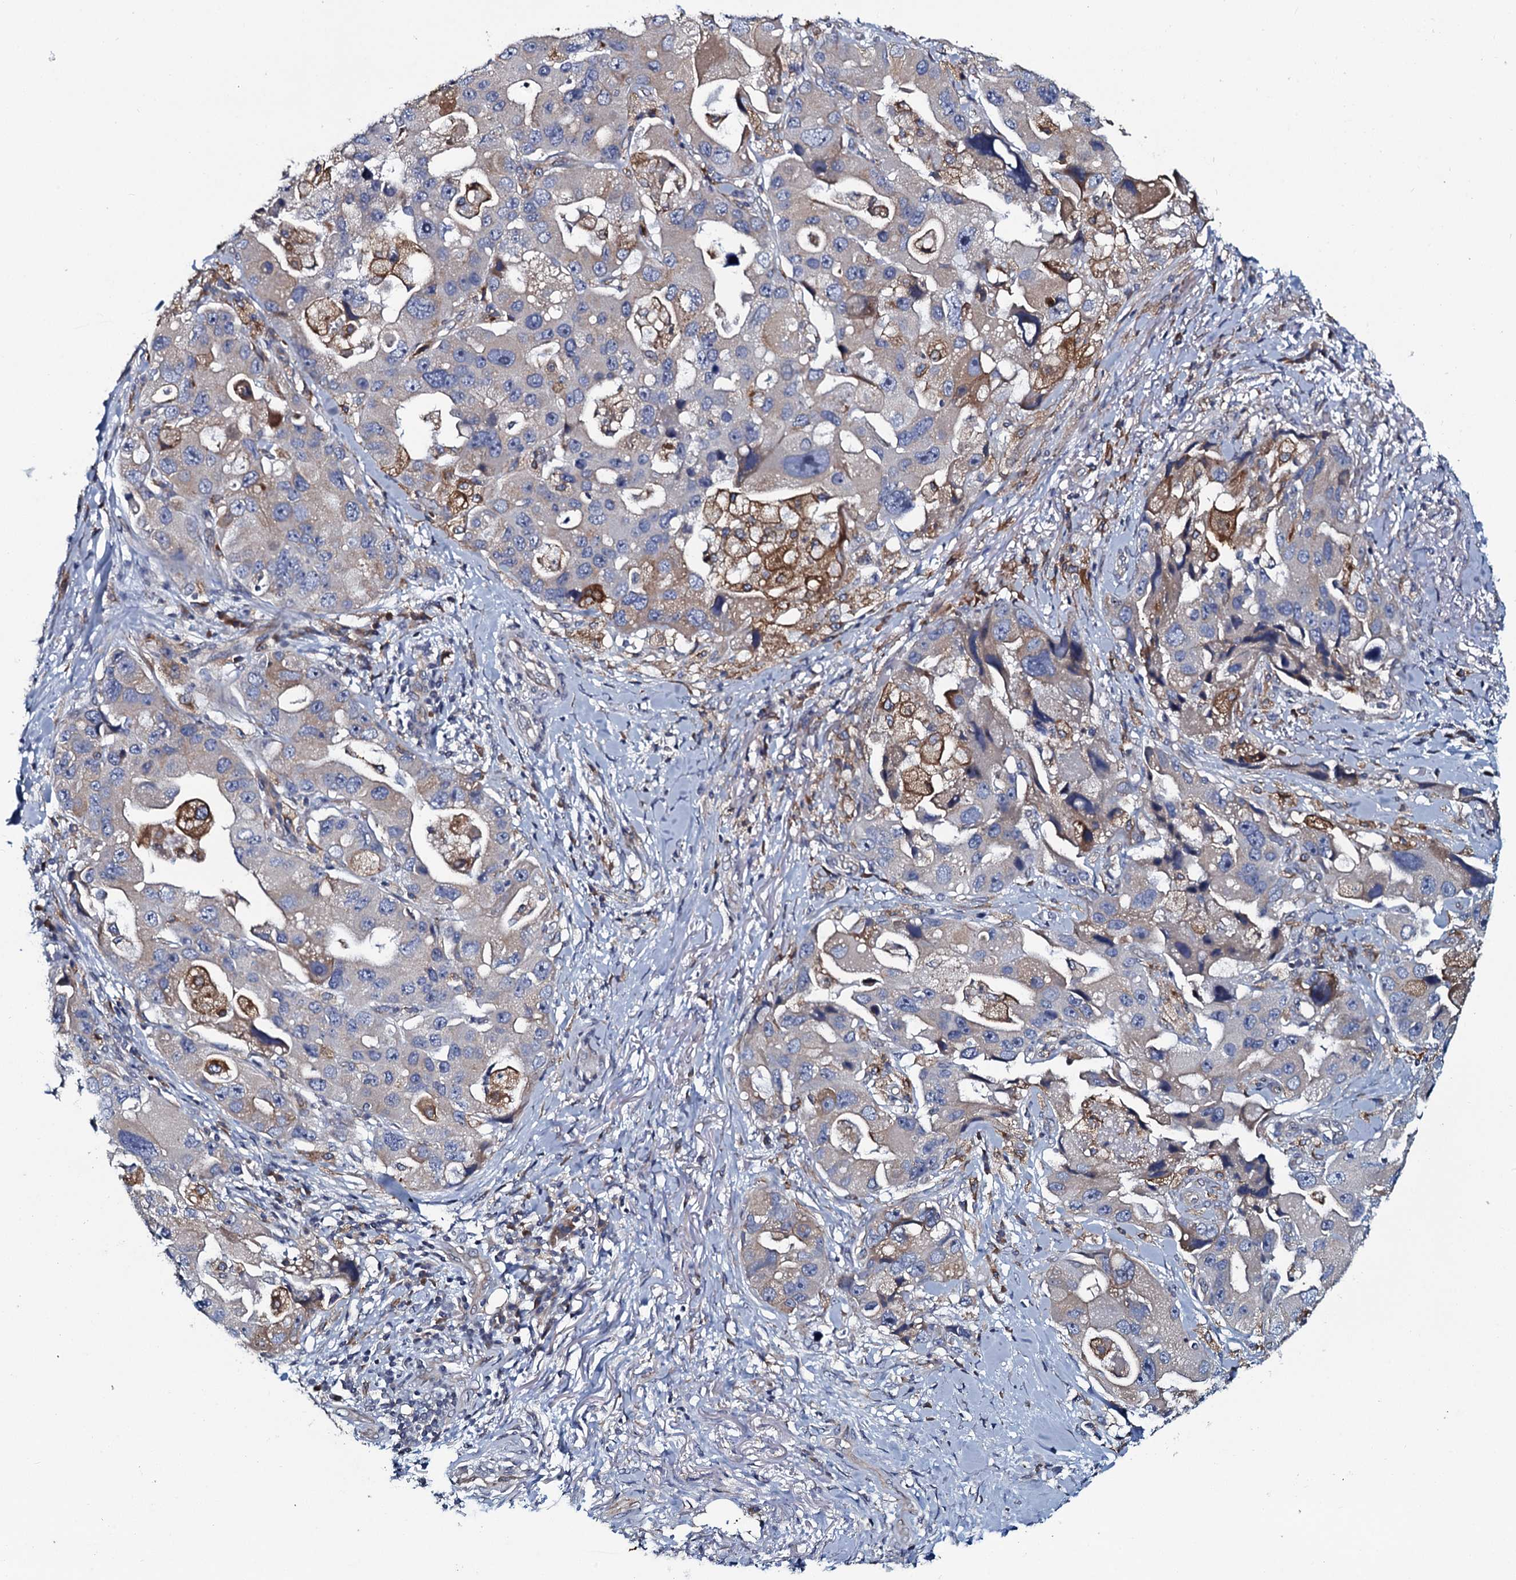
{"staining": {"intensity": "moderate", "quantity": "<25%", "location": "cytoplasmic/membranous"}, "tissue": "lung cancer", "cell_type": "Tumor cells", "image_type": "cancer", "snomed": [{"axis": "morphology", "description": "Adenocarcinoma, NOS"}, {"axis": "topography", "description": "Lung"}], "caption": "Human adenocarcinoma (lung) stained with a protein marker exhibits moderate staining in tumor cells.", "gene": "TMEM151A", "patient": {"sex": "female", "age": 54}}